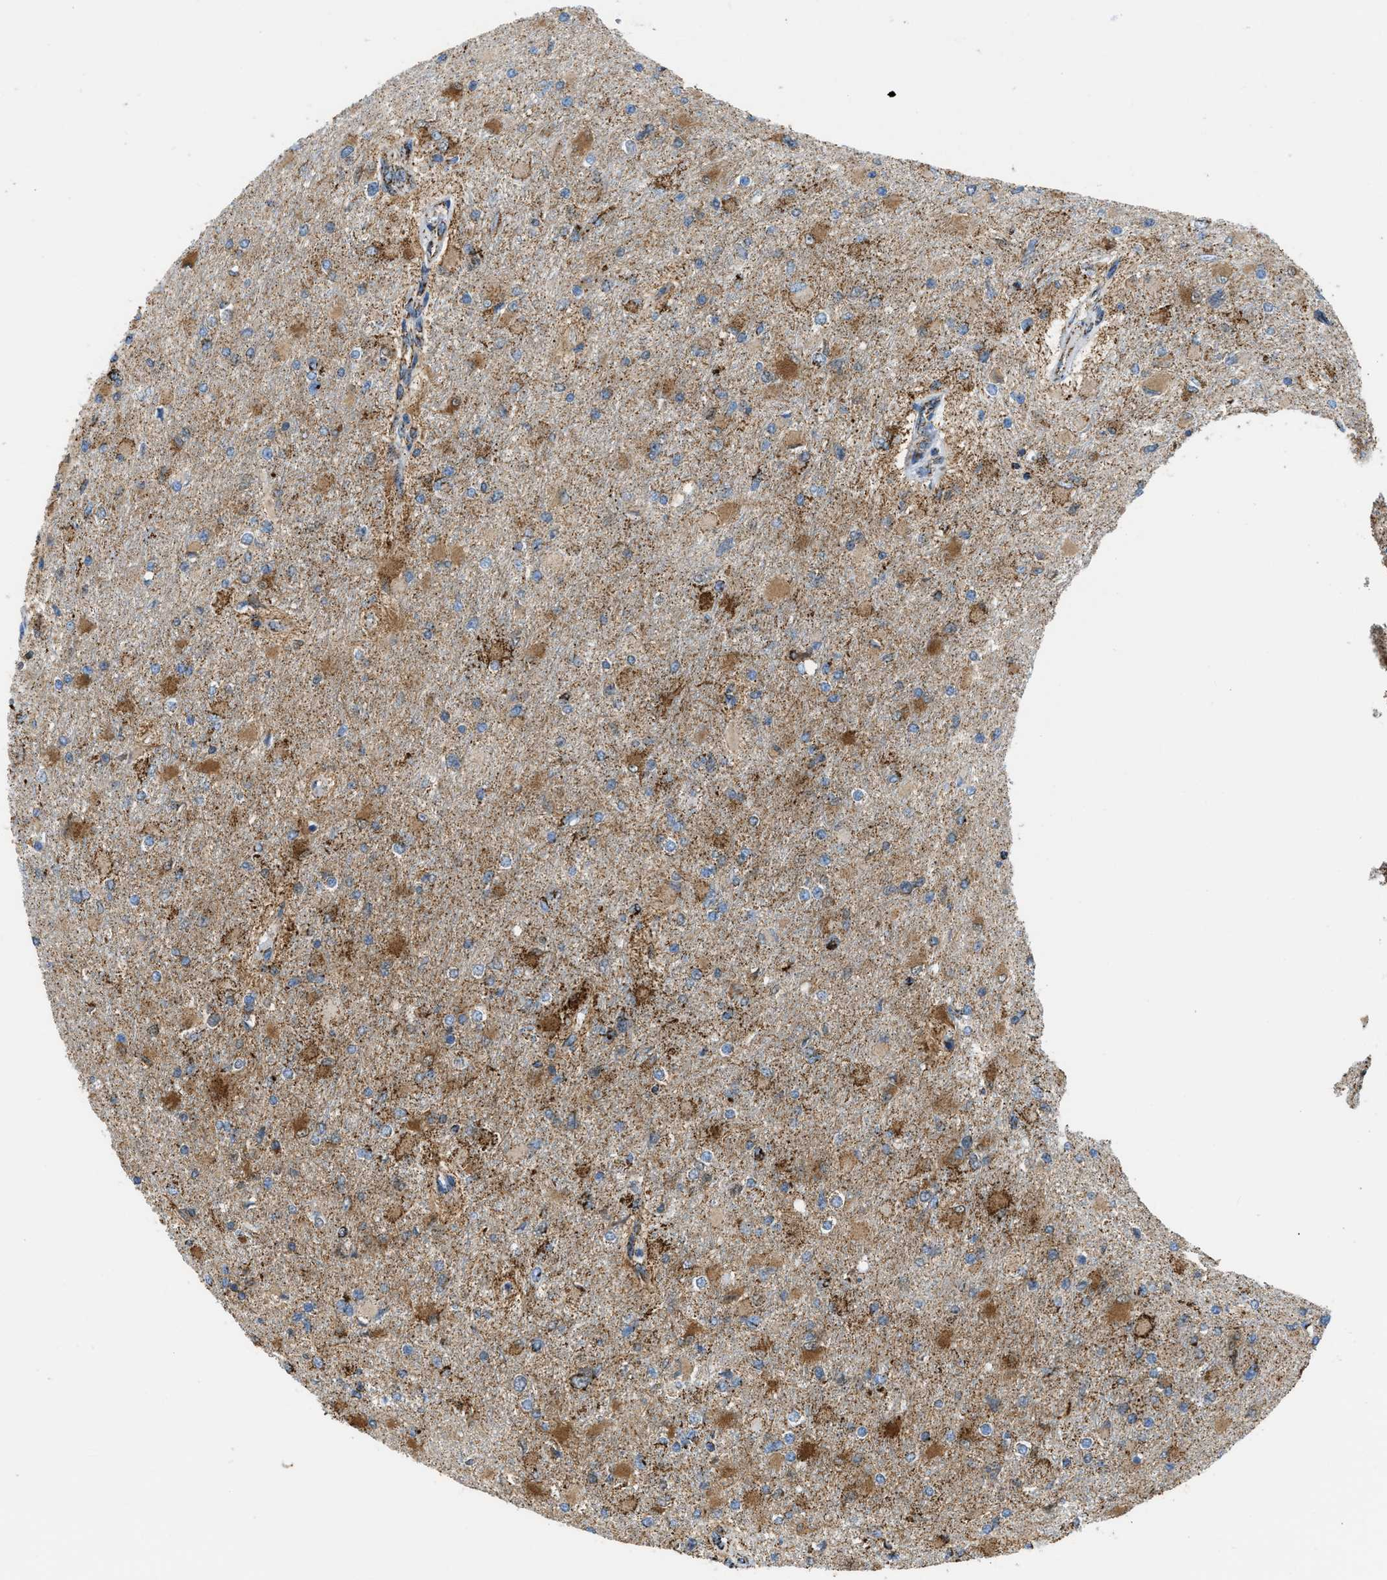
{"staining": {"intensity": "moderate", "quantity": ">75%", "location": "cytoplasmic/membranous"}, "tissue": "glioma", "cell_type": "Tumor cells", "image_type": "cancer", "snomed": [{"axis": "morphology", "description": "Glioma, malignant, High grade"}, {"axis": "topography", "description": "Cerebral cortex"}], "caption": "DAB (3,3'-diaminobenzidine) immunohistochemical staining of glioma displays moderate cytoplasmic/membranous protein expression in about >75% of tumor cells. The staining was performed using DAB to visualize the protein expression in brown, while the nuclei were stained in blue with hematoxylin (Magnification: 20x).", "gene": "ETFB", "patient": {"sex": "female", "age": 36}}